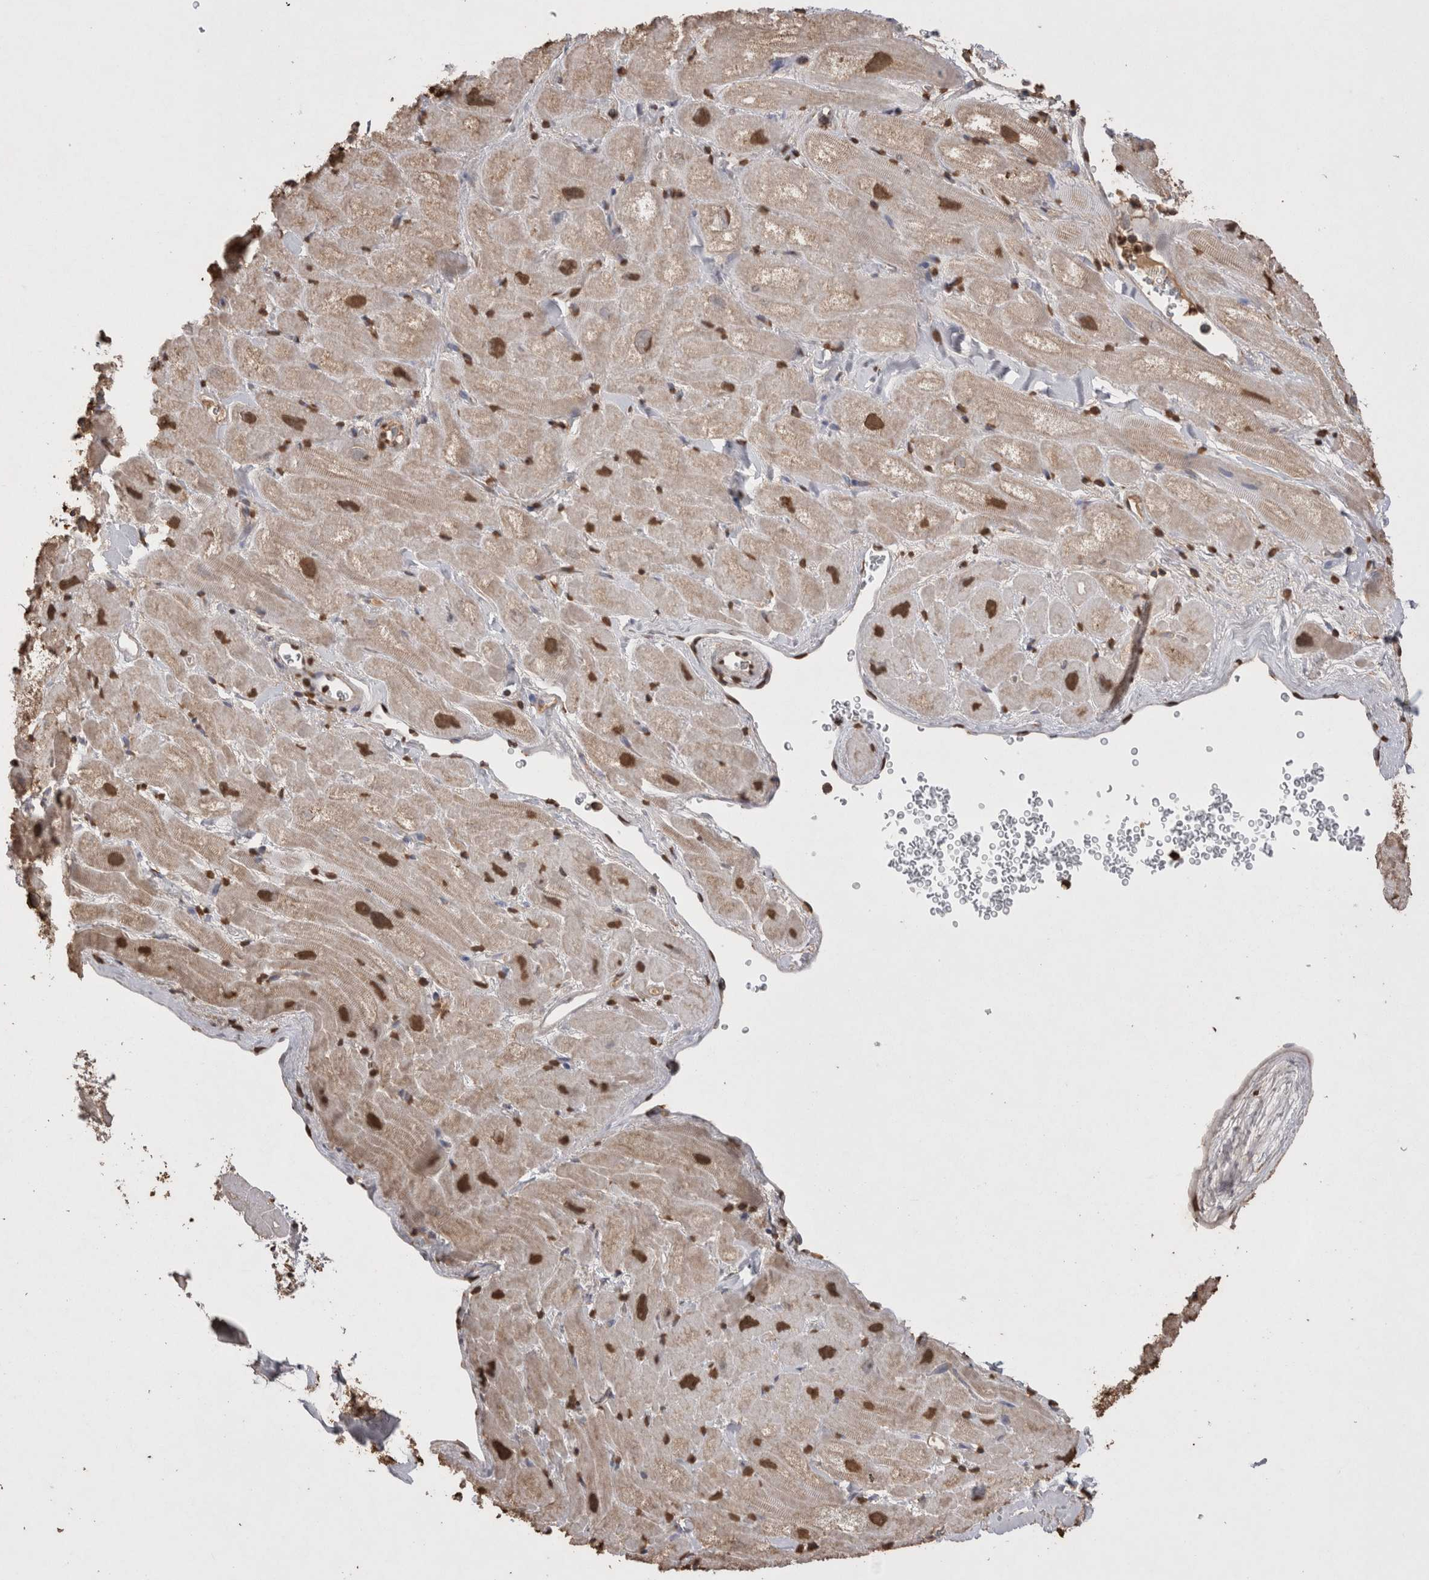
{"staining": {"intensity": "strong", "quantity": ">75%", "location": "nuclear"}, "tissue": "heart muscle", "cell_type": "Cardiomyocytes", "image_type": "normal", "snomed": [{"axis": "morphology", "description": "Normal tissue, NOS"}, {"axis": "topography", "description": "Heart"}], "caption": "DAB (3,3'-diaminobenzidine) immunohistochemical staining of unremarkable heart muscle exhibits strong nuclear protein positivity in about >75% of cardiomyocytes. (DAB = brown stain, brightfield microscopy at high magnification).", "gene": "POU5F1", "patient": {"sex": "male", "age": 49}}